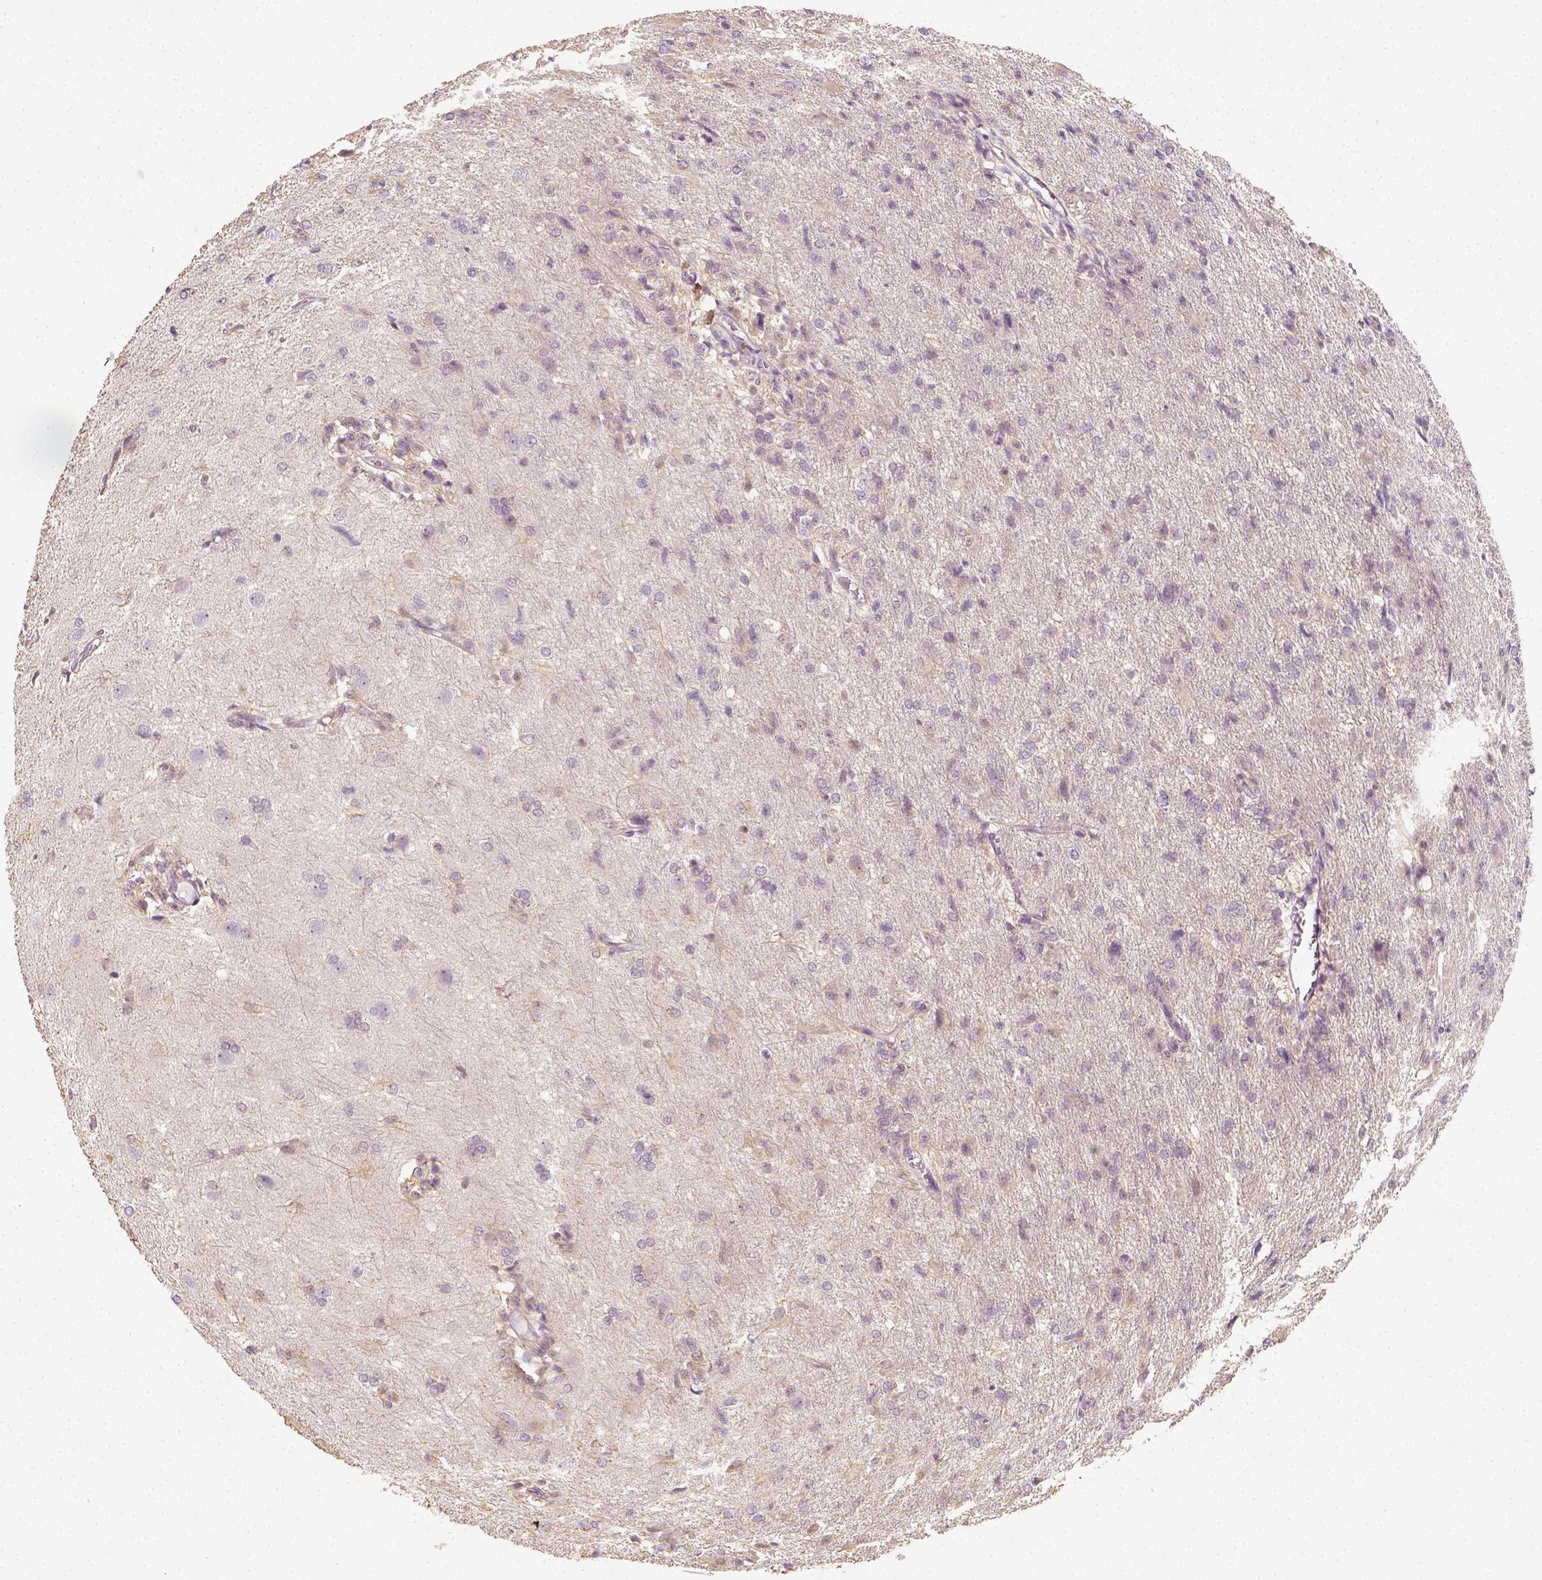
{"staining": {"intensity": "negative", "quantity": "none", "location": "none"}, "tissue": "glioma", "cell_type": "Tumor cells", "image_type": "cancer", "snomed": [{"axis": "morphology", "description": "Glioma, malignant, High grade"}, {"axis": "topography", "description": "Brain"}], "caption": "IHC of human malignant glioma (high-grade) demonstrates no staining in tumor cells.", "gene": "EPHB1", "patient": {"sex": "male", "age": 68}}